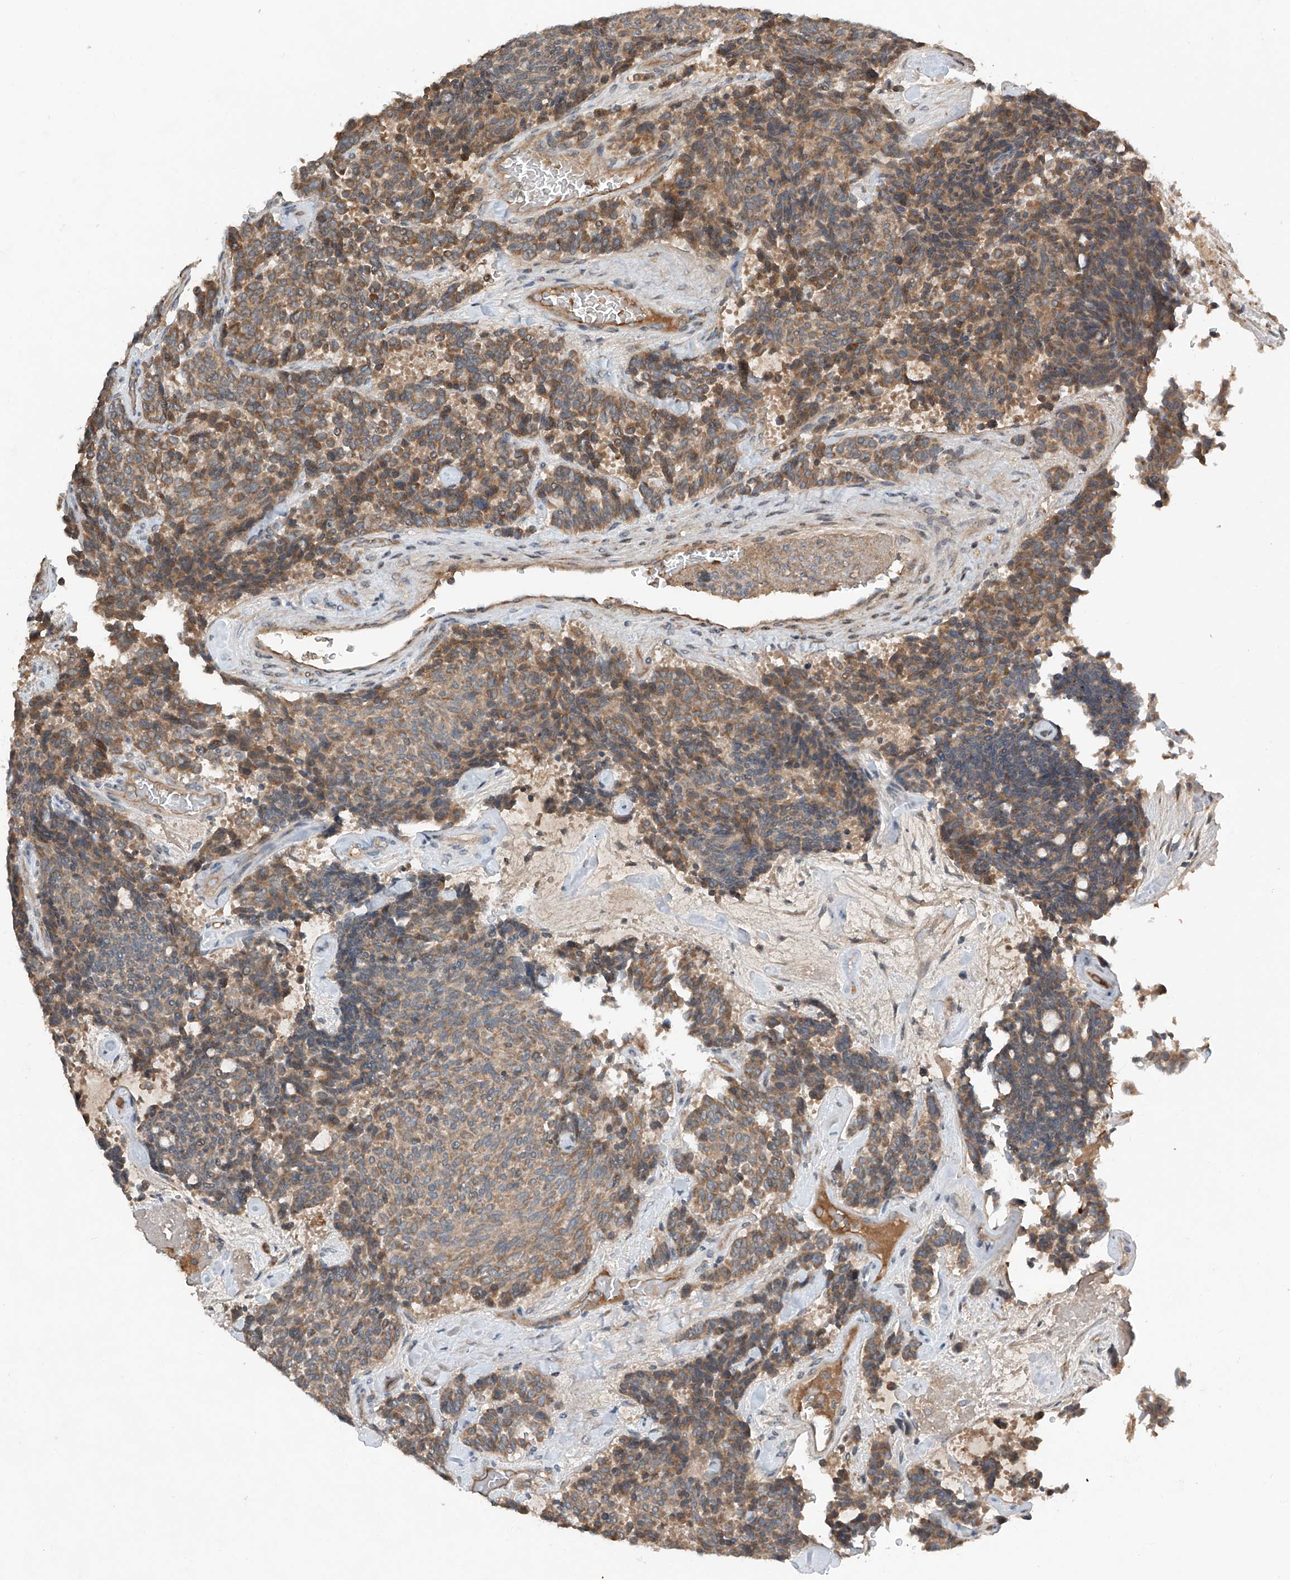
{"staining": {"intensity": "moderate", "quantity": ">75%", "location": "cytoplasmic/membranous"}, "tissue": "carcinoid", "cell_type": "Tumor cells", "image_type": "cancer", "snomed": [{"axis": "morphology", "description": "Carcinoid, malignant, NOS"}, {"axis": "topography", "description": "Pancreas"}], "caption": "This histopathology image displays IHC staining of human carcinoid, with medium moderate cytoplasmic/membranous expression in approximately >75% of tumor cells.", "gene": "ADAM23", "patient": {"sex": "female", "age": 54}}